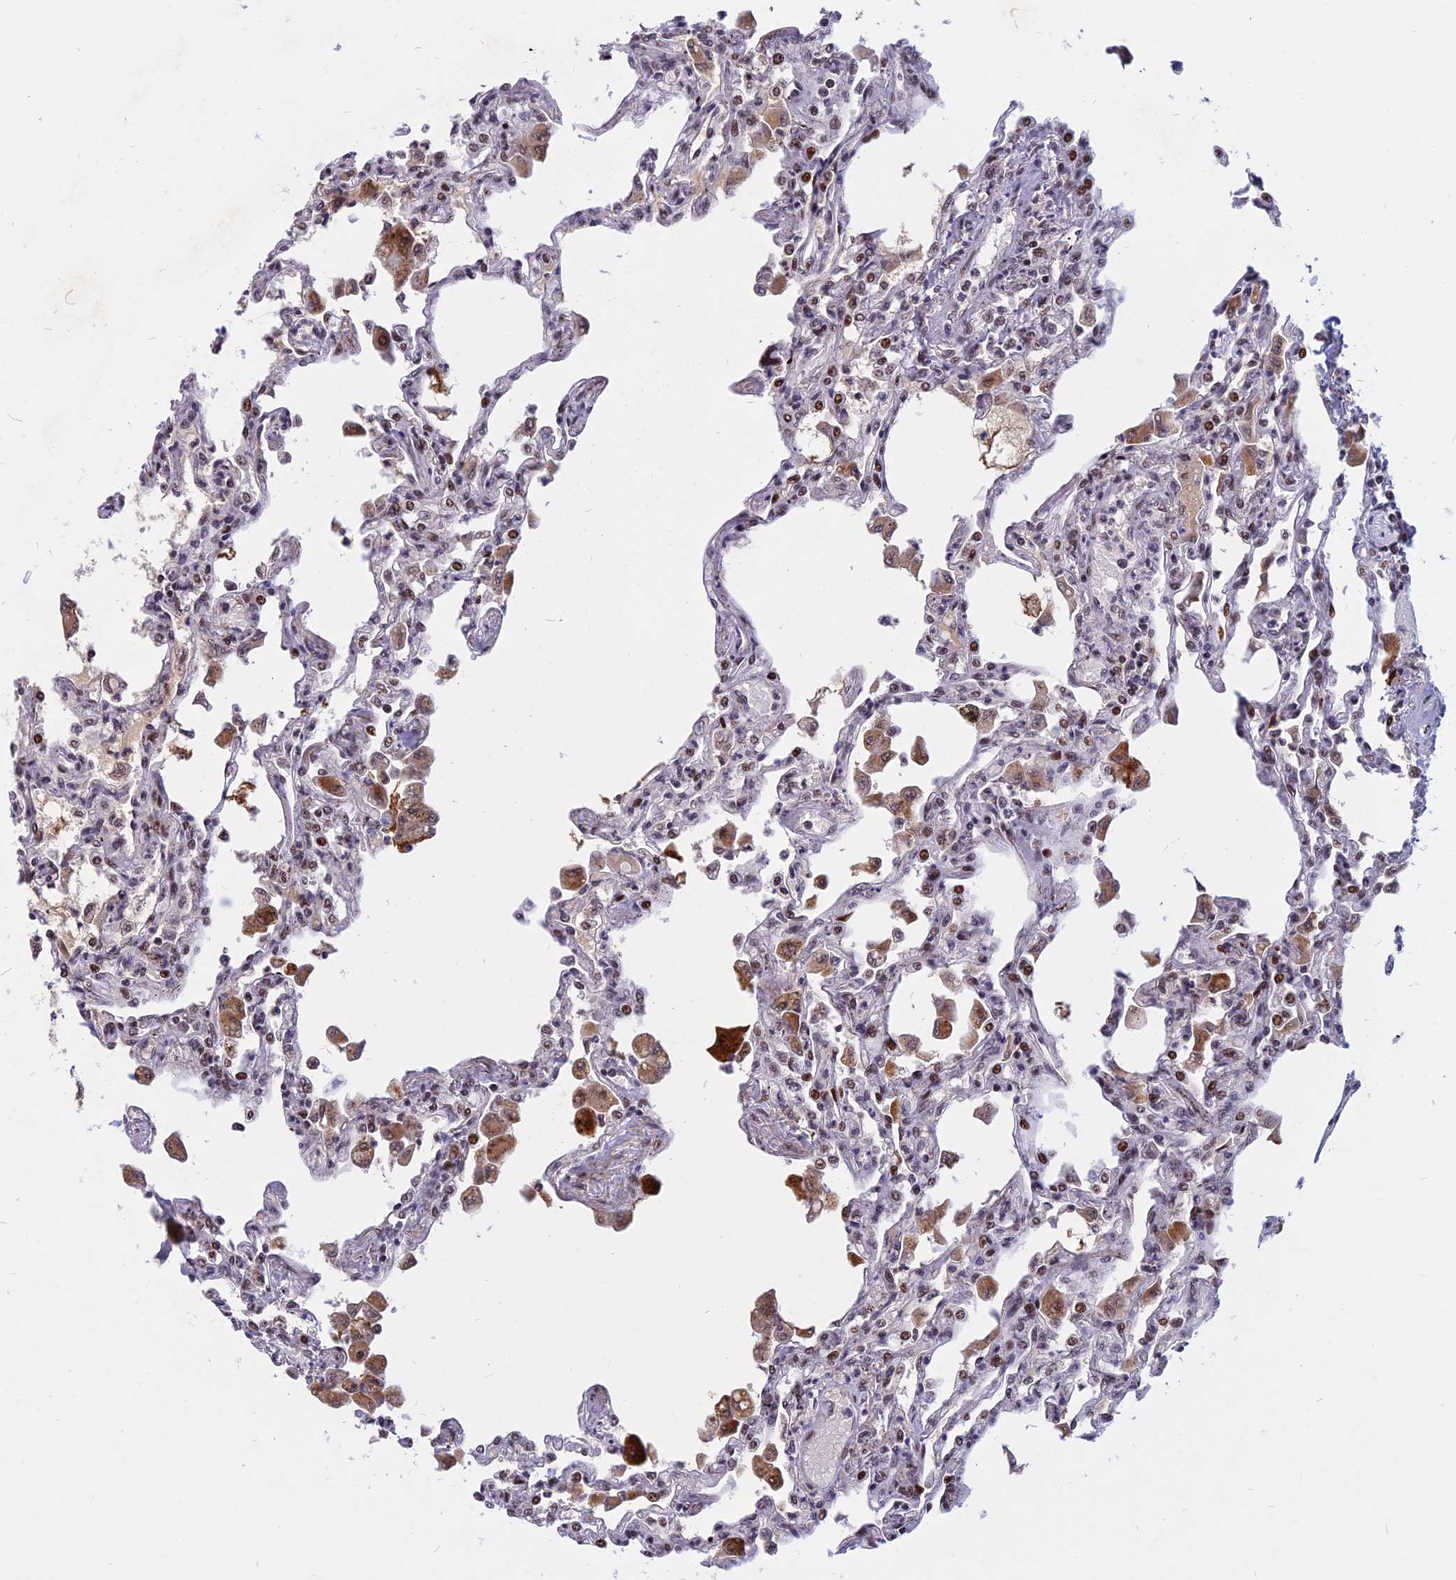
{"staining": {"intensity": "moderate", "quantity": "25%-75%", "location": "nuclear"}, "tissue": "lung", "cell_type": "Alveolar cells", "image_type": "normal", "snomed": [{"axis": "morphology", "description": "Normal tissue, NOS"}, {"axis": "topography", "description": "Bronchus"}, {"axis": "topography", "description": "Lung"}], "caption": "A micrograph of human lung stained for a protein reveals moderate nuclear brown staining in alveolar cells. The protein of interest is stained brown, and the nuclei are stained in blue (DAB (3,3'-diaminobenzidine) IHC with brightfield microscopy, high magnification).", "gene": "CDC7", "patient": {"sex": "female", "age": 49}}